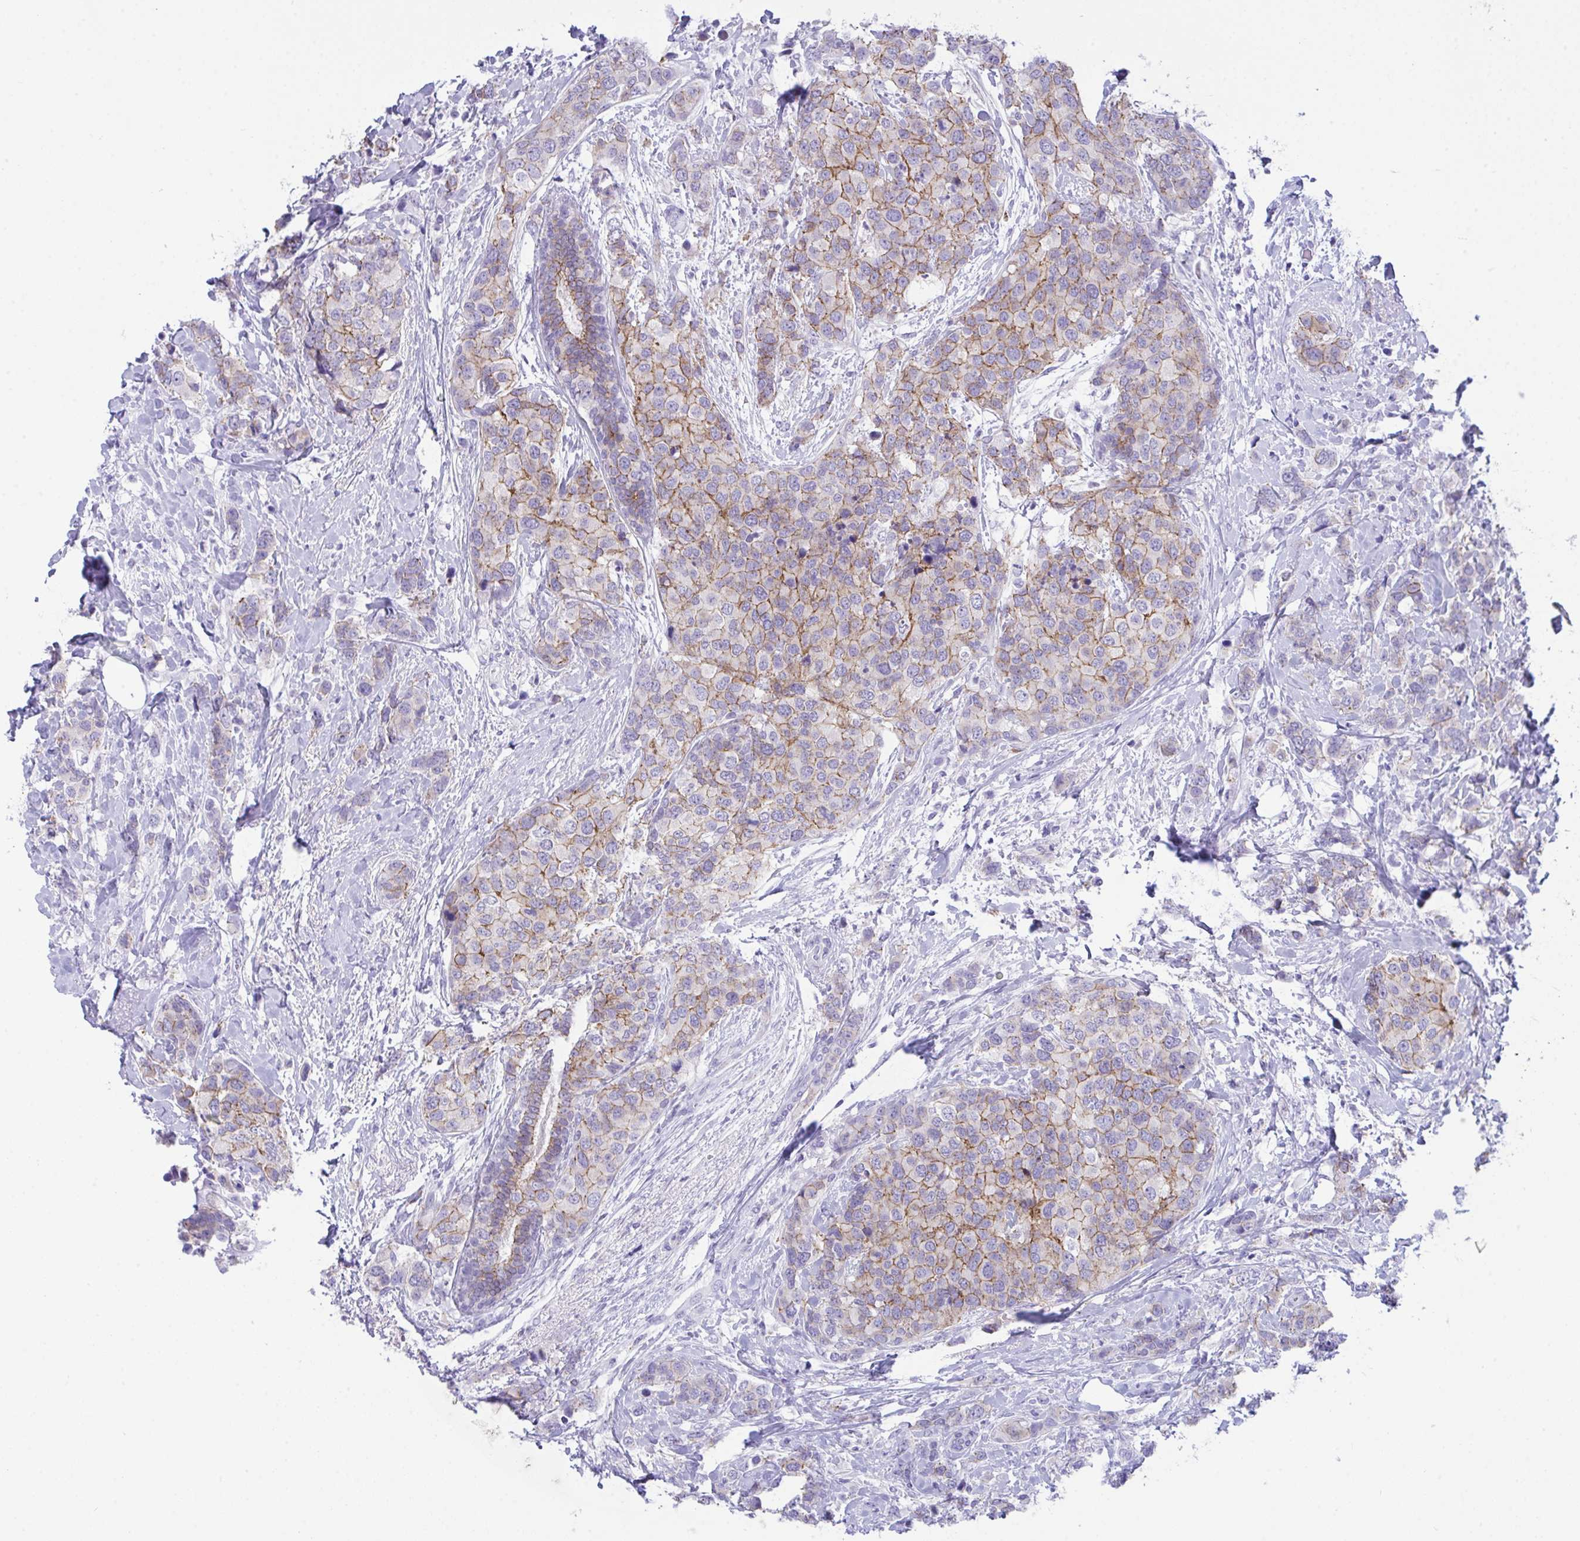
{"staining": {"intensity": "moderate", "quantity": "25%-75%", "location": "cytoplasmic/membranous"}, "tissue": "breast cancer", "cell_type": "Tumor cells", "image_type": "cancer", "snomed": [{"axis": "morphology", "description": "Lobular carcinoma"}, {"axis": "topography", "description": "Breast"}], "caption": "The photomicrograph reveals staining of breast lobular carcinoma, revealing moderate cytoplasmic/membranous protein expression (brown color) within tumor cells.", "gene": "GLB1L2", "patient": {"sex": "female", "age": 59}}